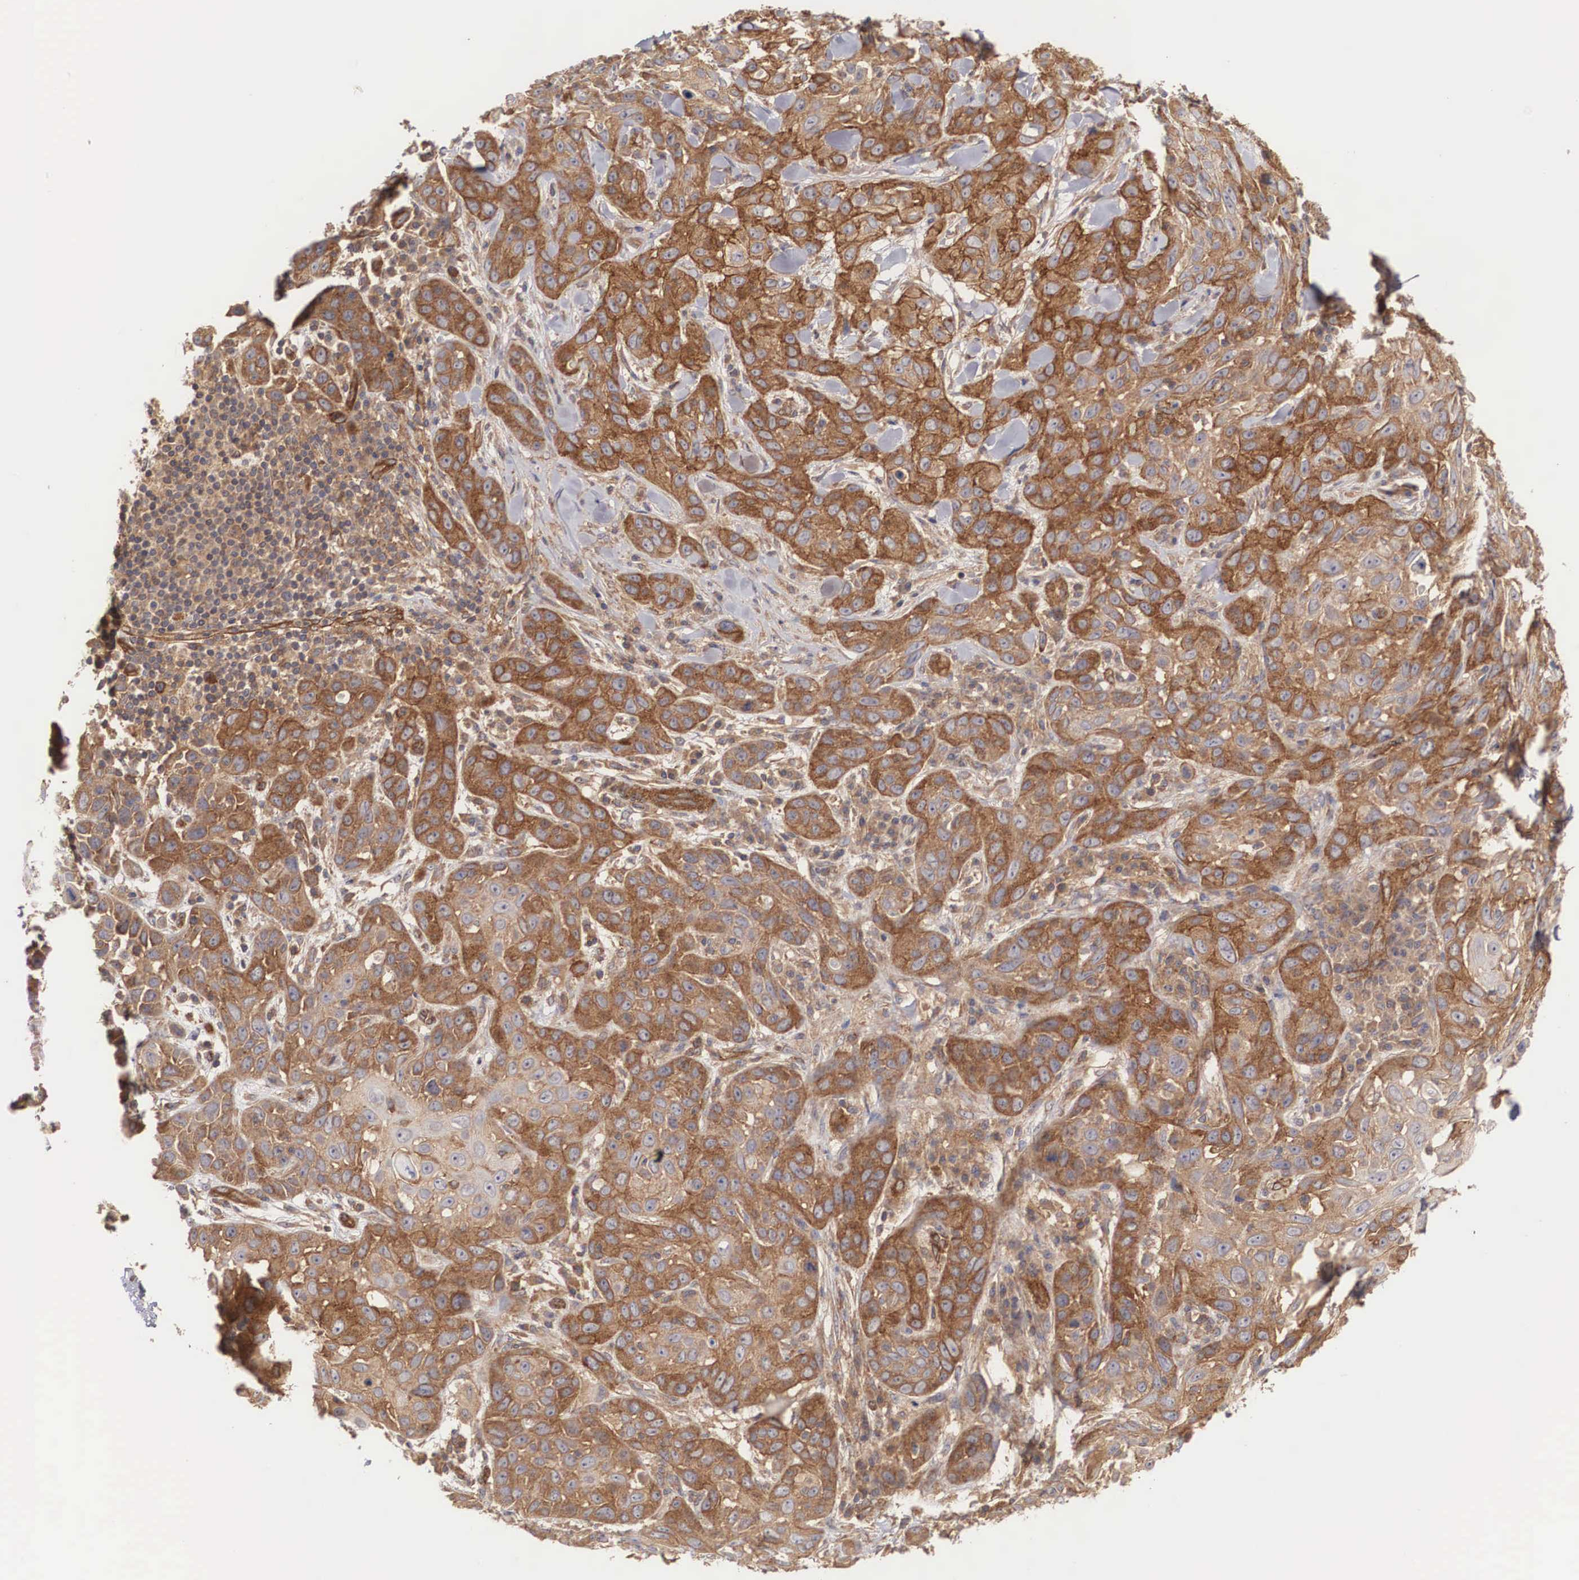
{"staining": {"intensity": "strong", "quantity": ">75%", "location": "cytoplasmic/membranous"}, "tissue": "skin cancer", "cell_type": "Tumor cells", "image_type": "cancer", "snomed": [{"axis": "morphology", "description": "Squamous cell carcinoma, NOS"}, {"axis": "topography", "description": "Skin"}], "caption": "Immunohistochemistry (IHC) photomicrograph of neoplastic tissue: human squamous cell carcinoma (skin) stained using immunohistochemistry (IHC) exhibits high levels of strong protein expression localized specifically in the cytoplasmic/membranous of tumor cells, appearing as a cytoplasmic/membranous brown color.", "gene": "ARMCX4", "patient": {"sex": "male", "age": 84}}